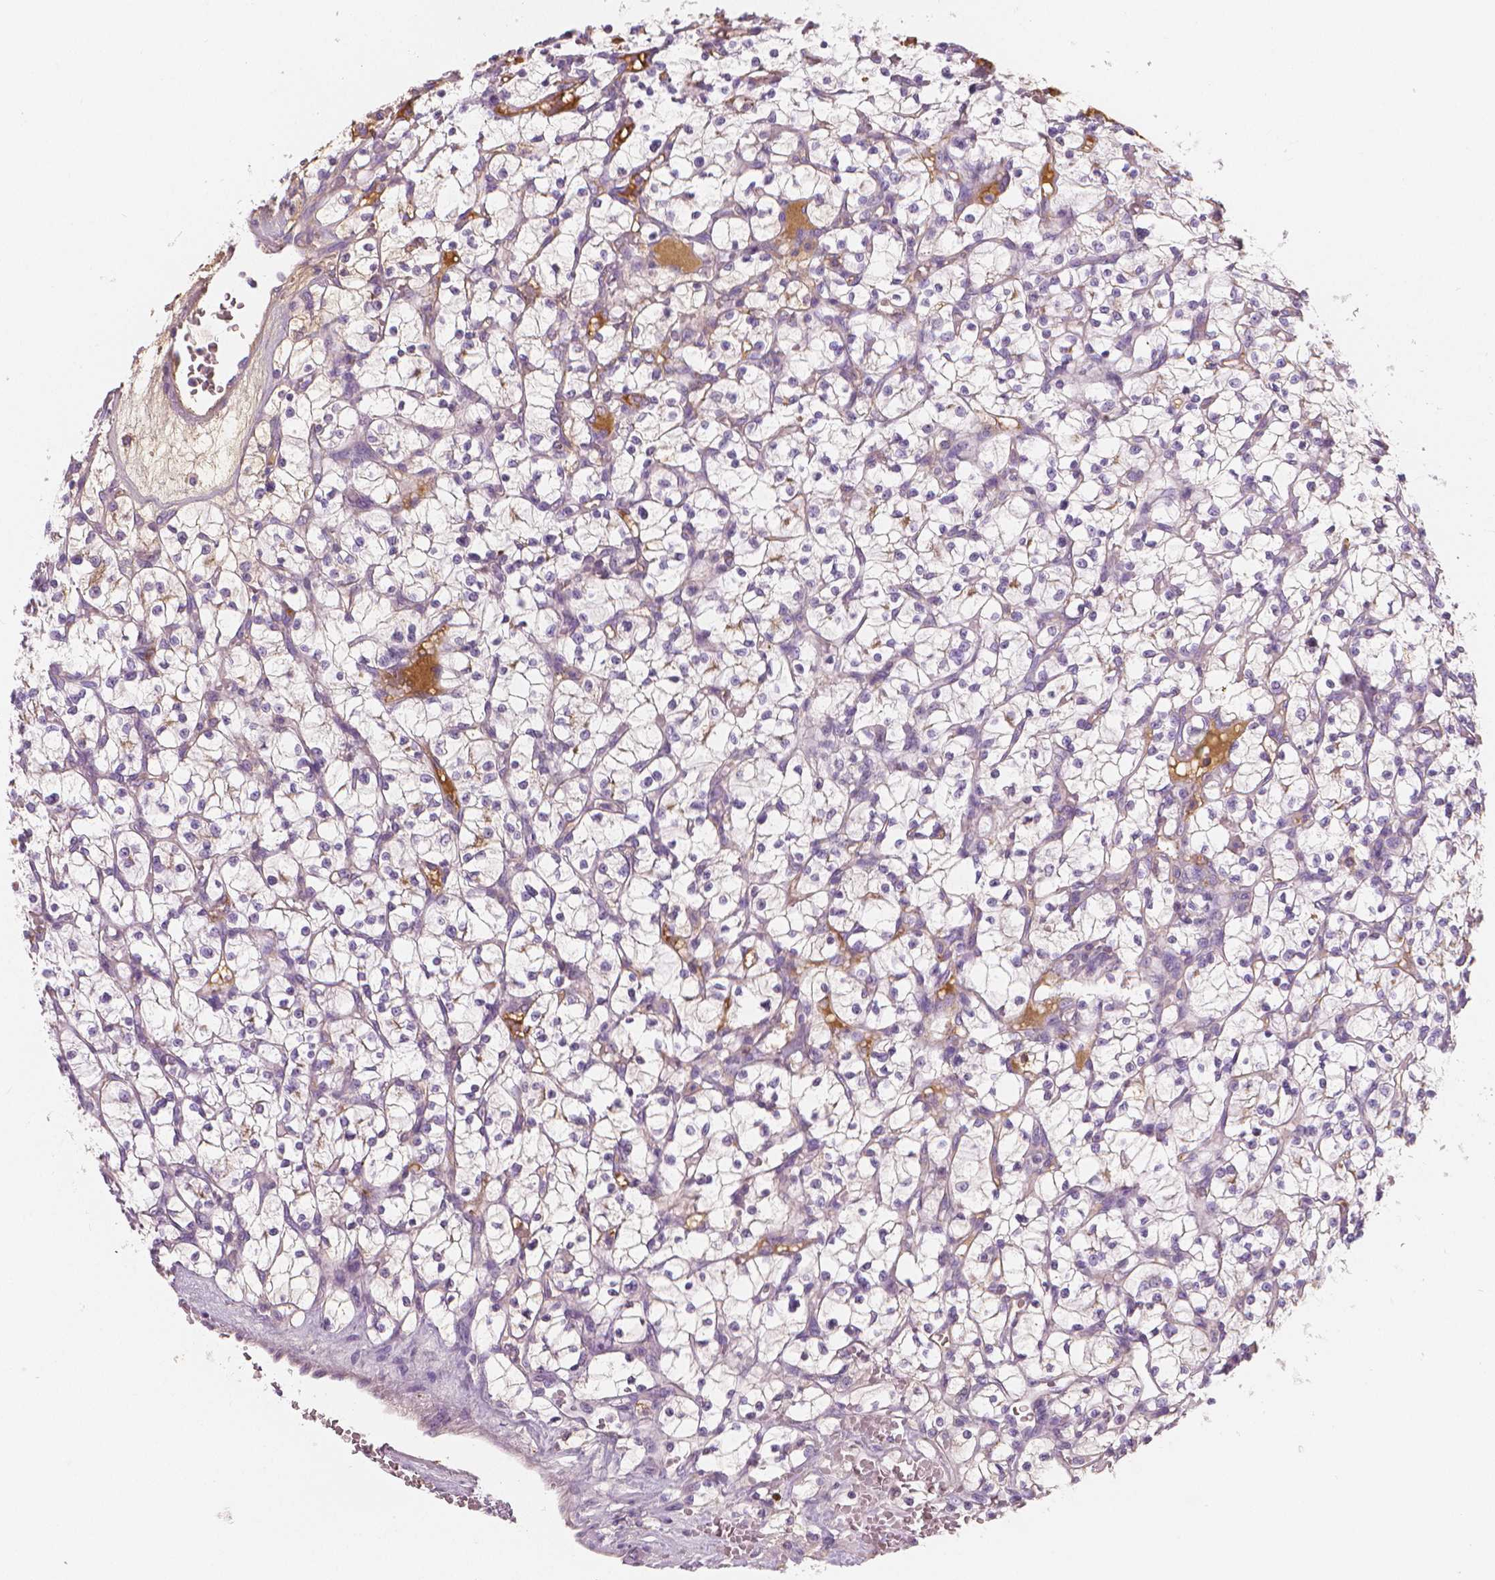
{"staining": {"intensity": "negative", "quantity": "none", "location": "none"}, "tissue": "renal cancer", "cell_type": "Tumor cells", "image_type": "cancer", "snomed": [{"axis": "morphology", "description": "Adenocarcinoma, NOS"}, {"axis": "topography", "description": "Kidney"}], "caption": "Photomicrograph shows no protein staining in tumor cells of adenocarcinoma (renal) tissue. Brightfield microscopy of immunohistochemistry stained with DAB (3,3'-diaminobenzidine) (brown) and hematoxylin (blue), captured at high magnification.", "gene": "APOA4", "patient": {"sex": "female", "age": 64}}